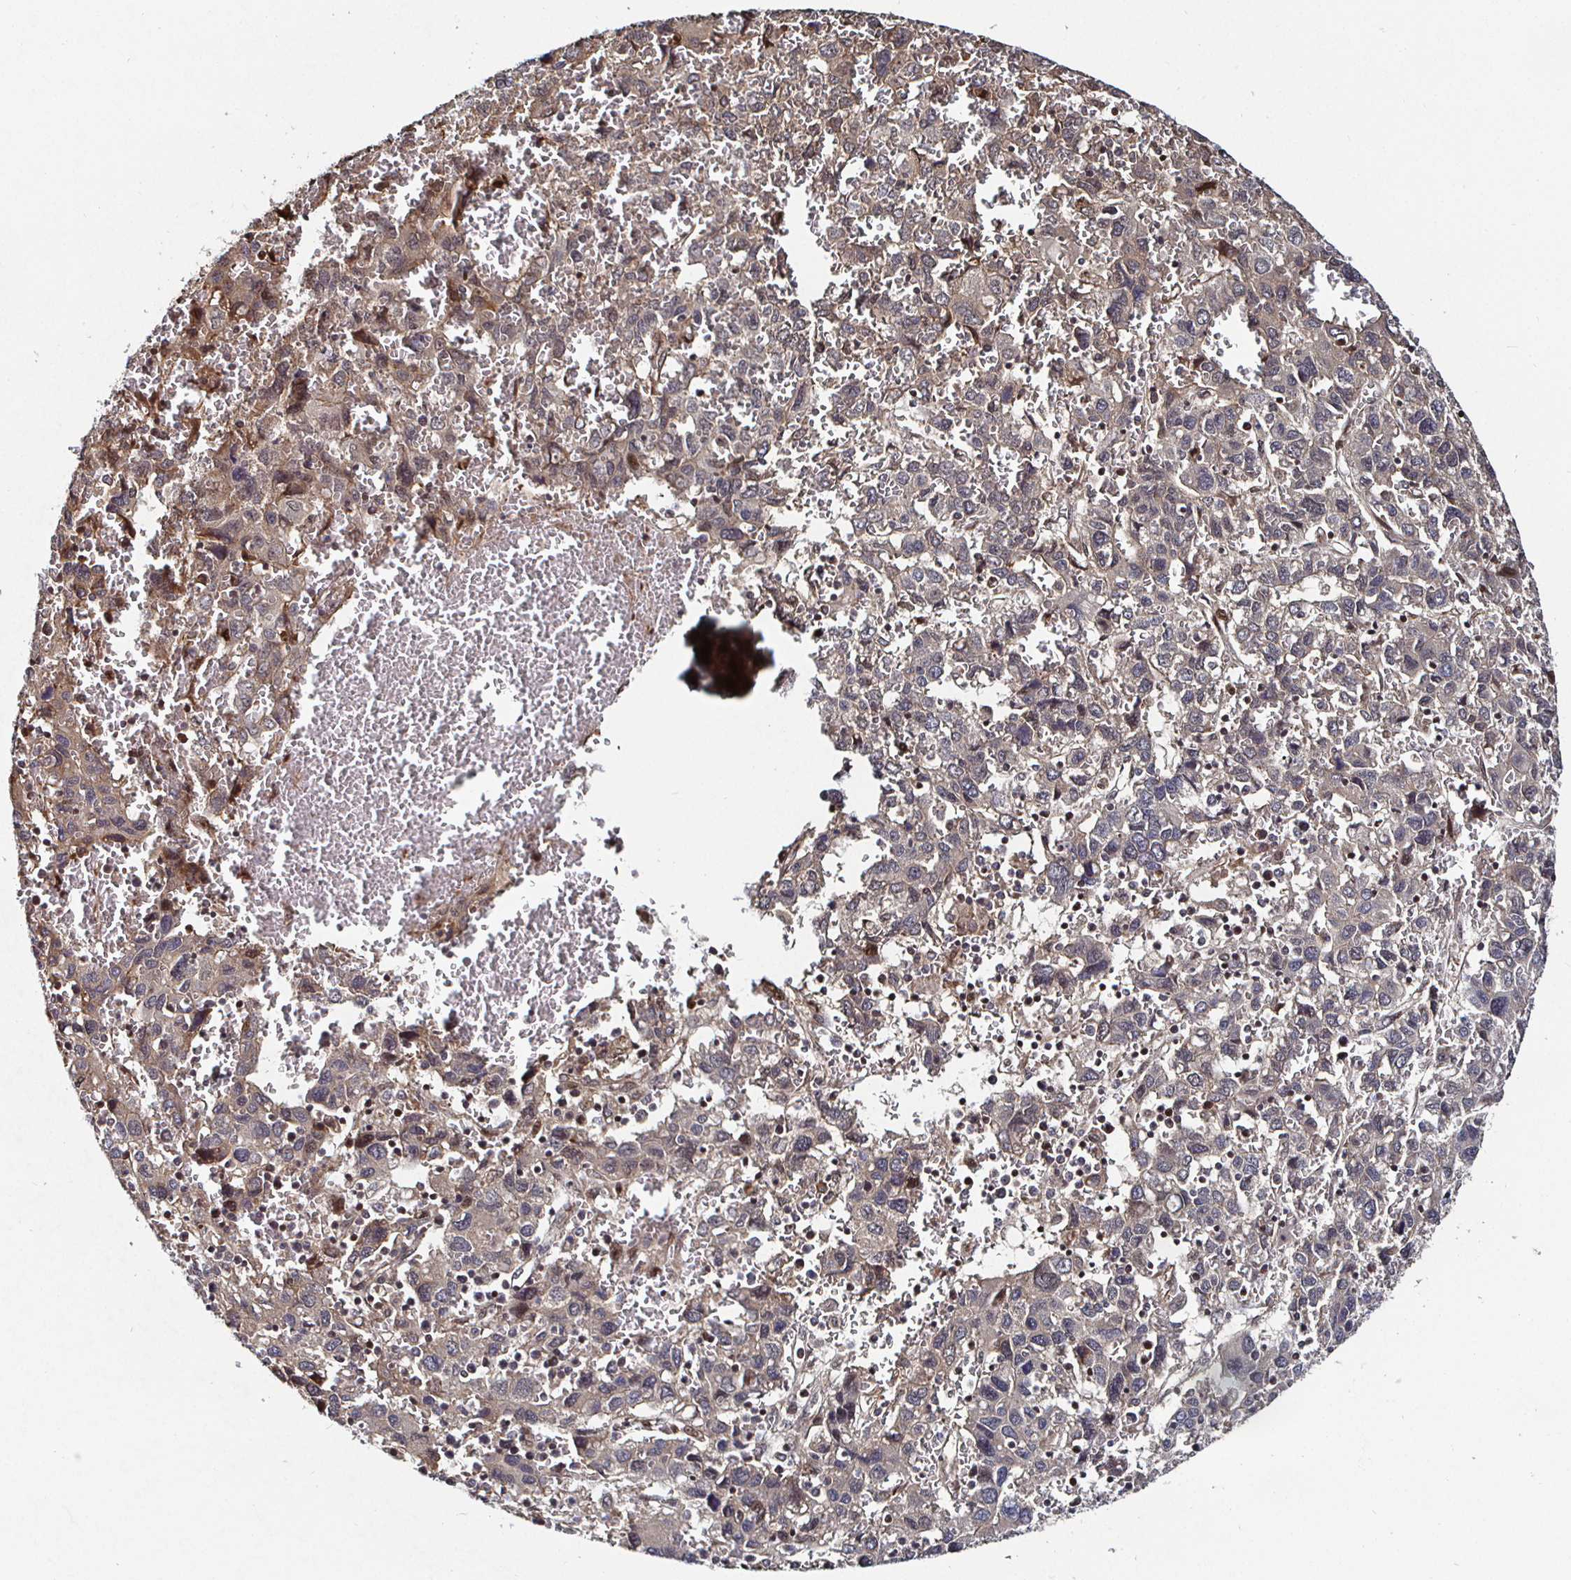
{"staining": {"intensity": "weak", "quantity": "<25%", "location": "cytoplasmic/membranous"}, "tissue": "liver cancer", "cell_type": "Tumor cells", "image_type": "cancer", "snomed": [{"axis": "morphology", "description": "Carcinoma, Hepatocellular, NOS"}, {"axis": "topography", "description": "Liver"}], "caption": "There is no significant expression in tumor cells of liver cancer (hepatocellular carcinoma).", "gene": "TBKBP1", "patient": {"sex": "male", "age": 69}}